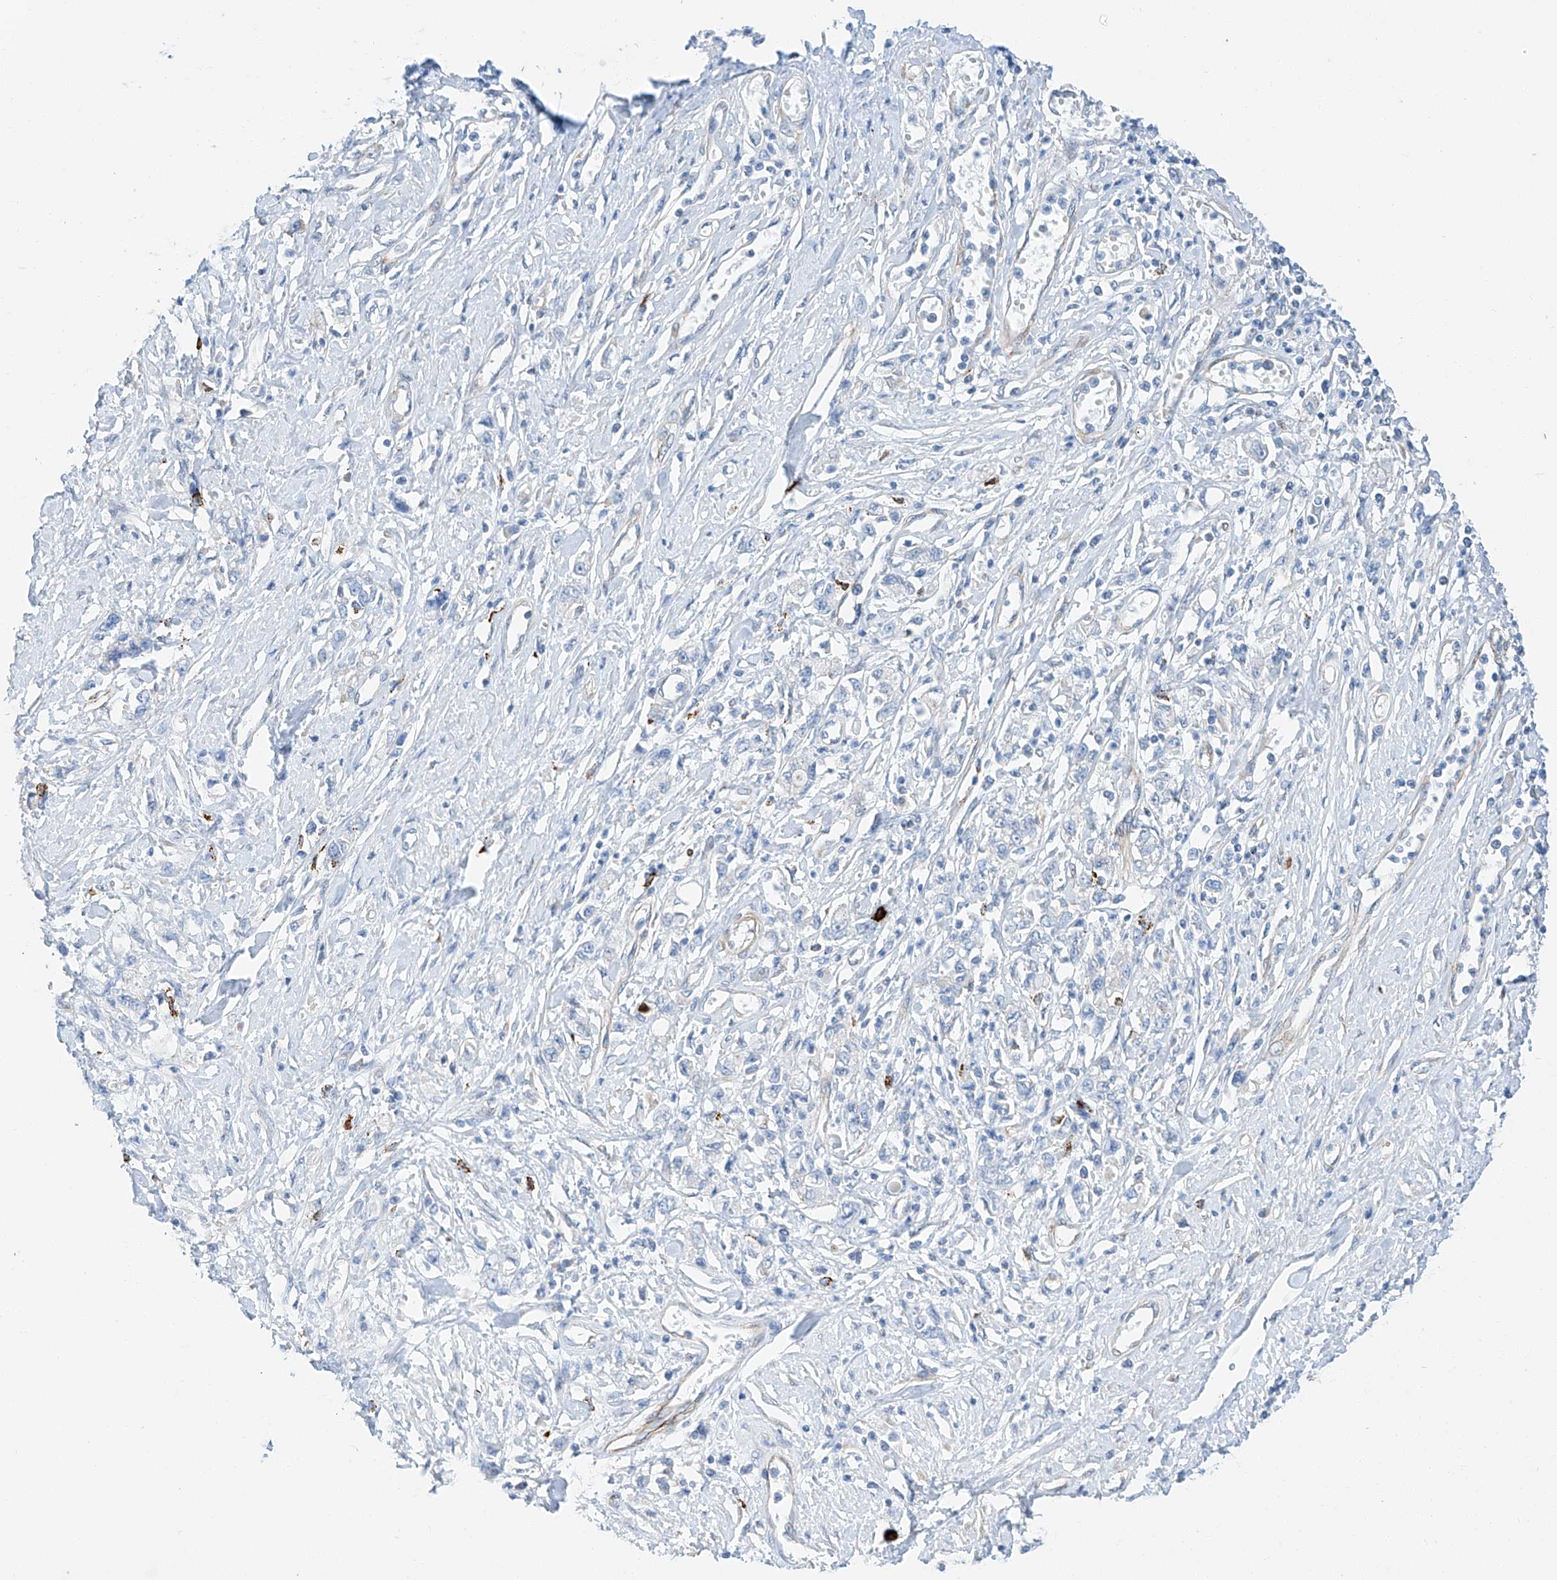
{"staining": {"intensity": "negative", "quantity": "none", "location": "none"}, "tissue": "stomach cancer", "cell_type": "Tumor cells", "image_type": "cancer", "snomed": [{"axis": "morphology", "description": "Adenocarcinoma, NOS"}, {"axis": "topography", "description": "Stomach"}], "caption": "Tumor cells are negative for brown protein staining in adenocarcinoma (stomach). (Brightfield microscopy of DAB immunohistochemistry (IHC) at high magnification).", "gene": "MINDY4", "patient": {"sex": "female", "age": 76}}